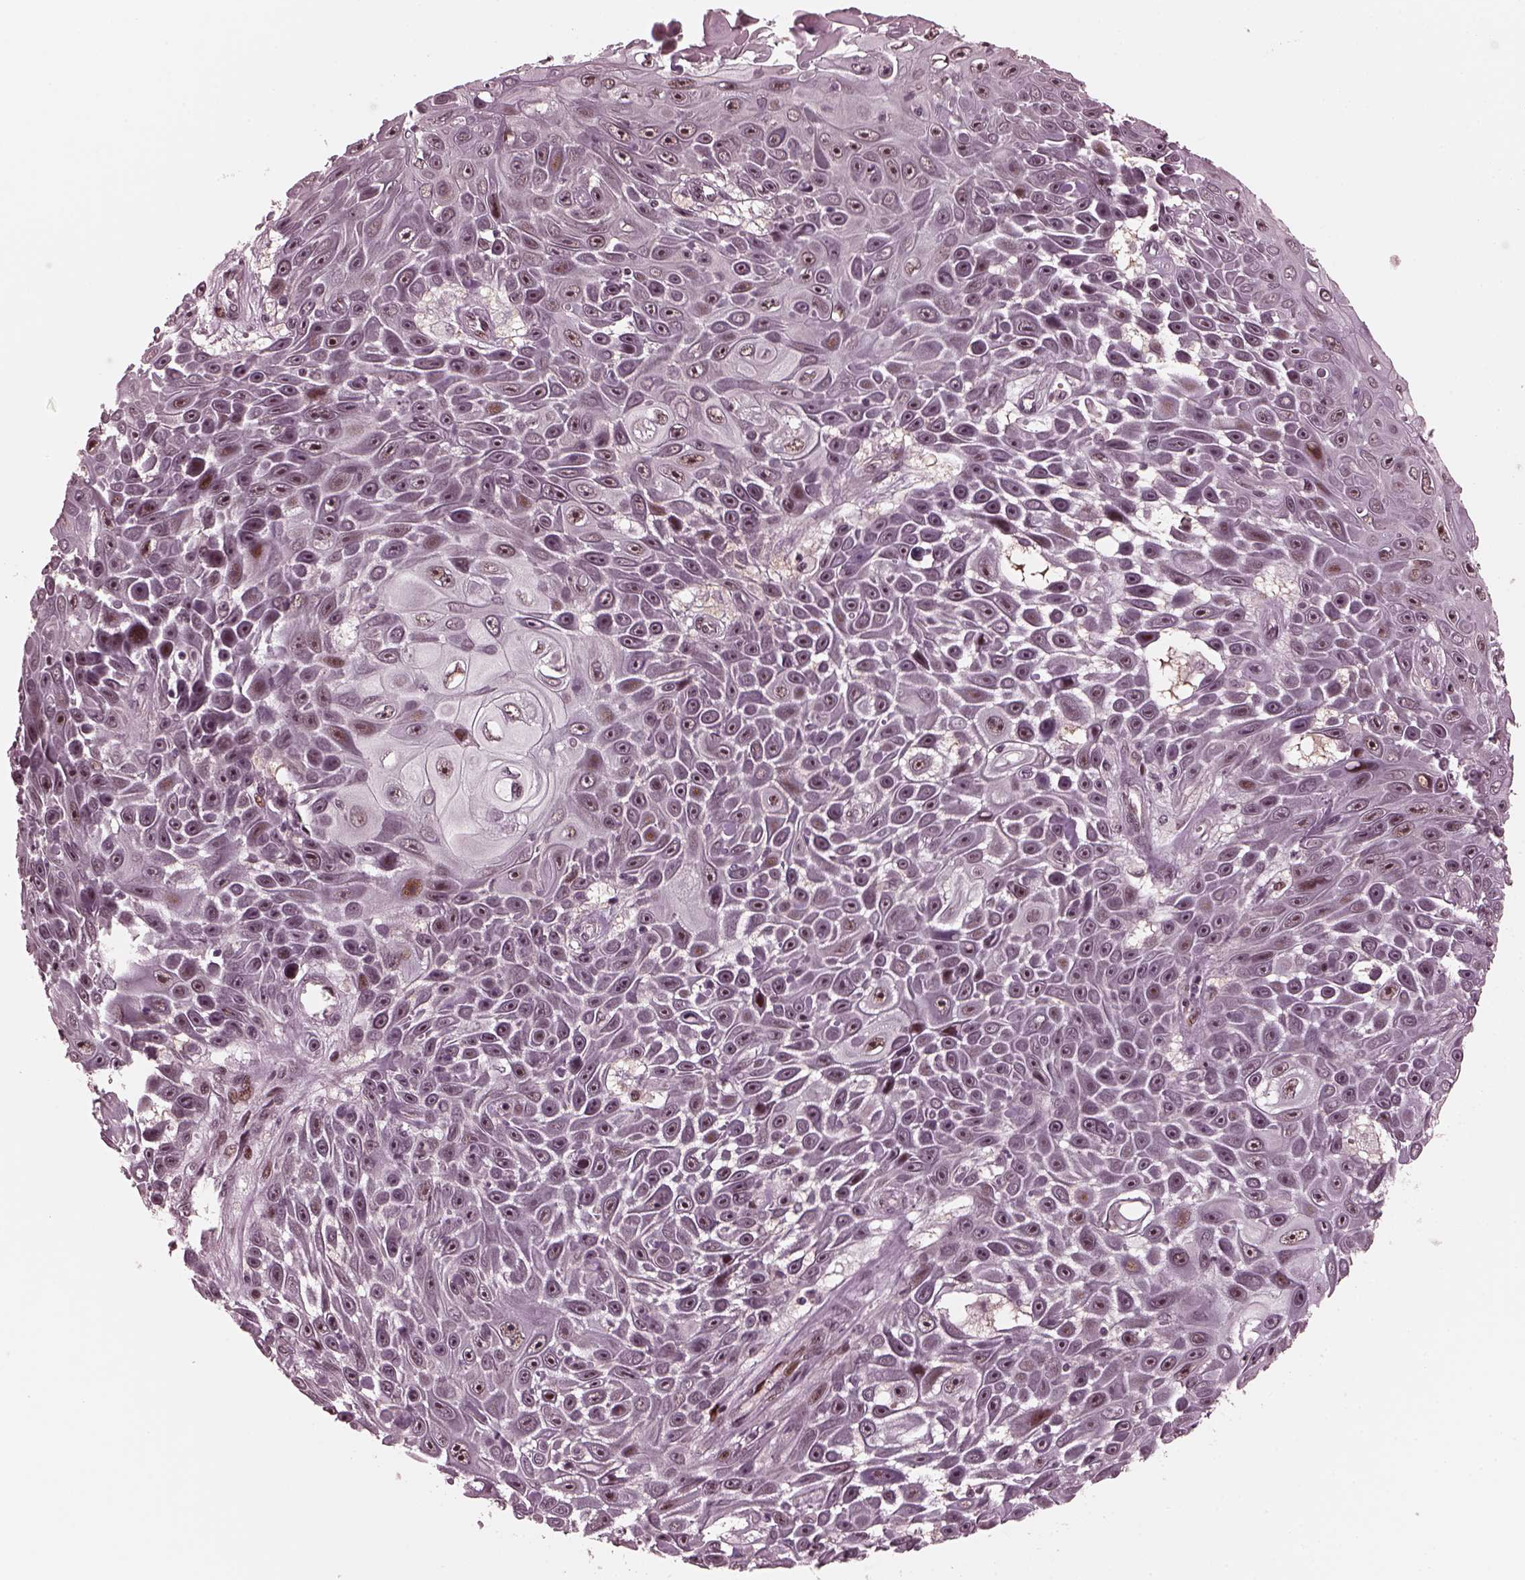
{"staining": {"intensity": "moderate", "quantity": "<25%", "location": "nuclear"}, "tissue": "skin cancer", "cell_type": "Tumor cells", "image_type": "cancer", "snomed": [{"axis": "morphology", "description": "Squamous cell carcinoma, NOS"}, {"axis": "topography", "description": "Skin"}], "caption": "DAB immunohistochemical staining of human skin cancer displays moderate nuclear protein expression in approximately <25% of tumor cells.", "gene": "TRIB3", "patient": {"sex": "male", "age": 82}}